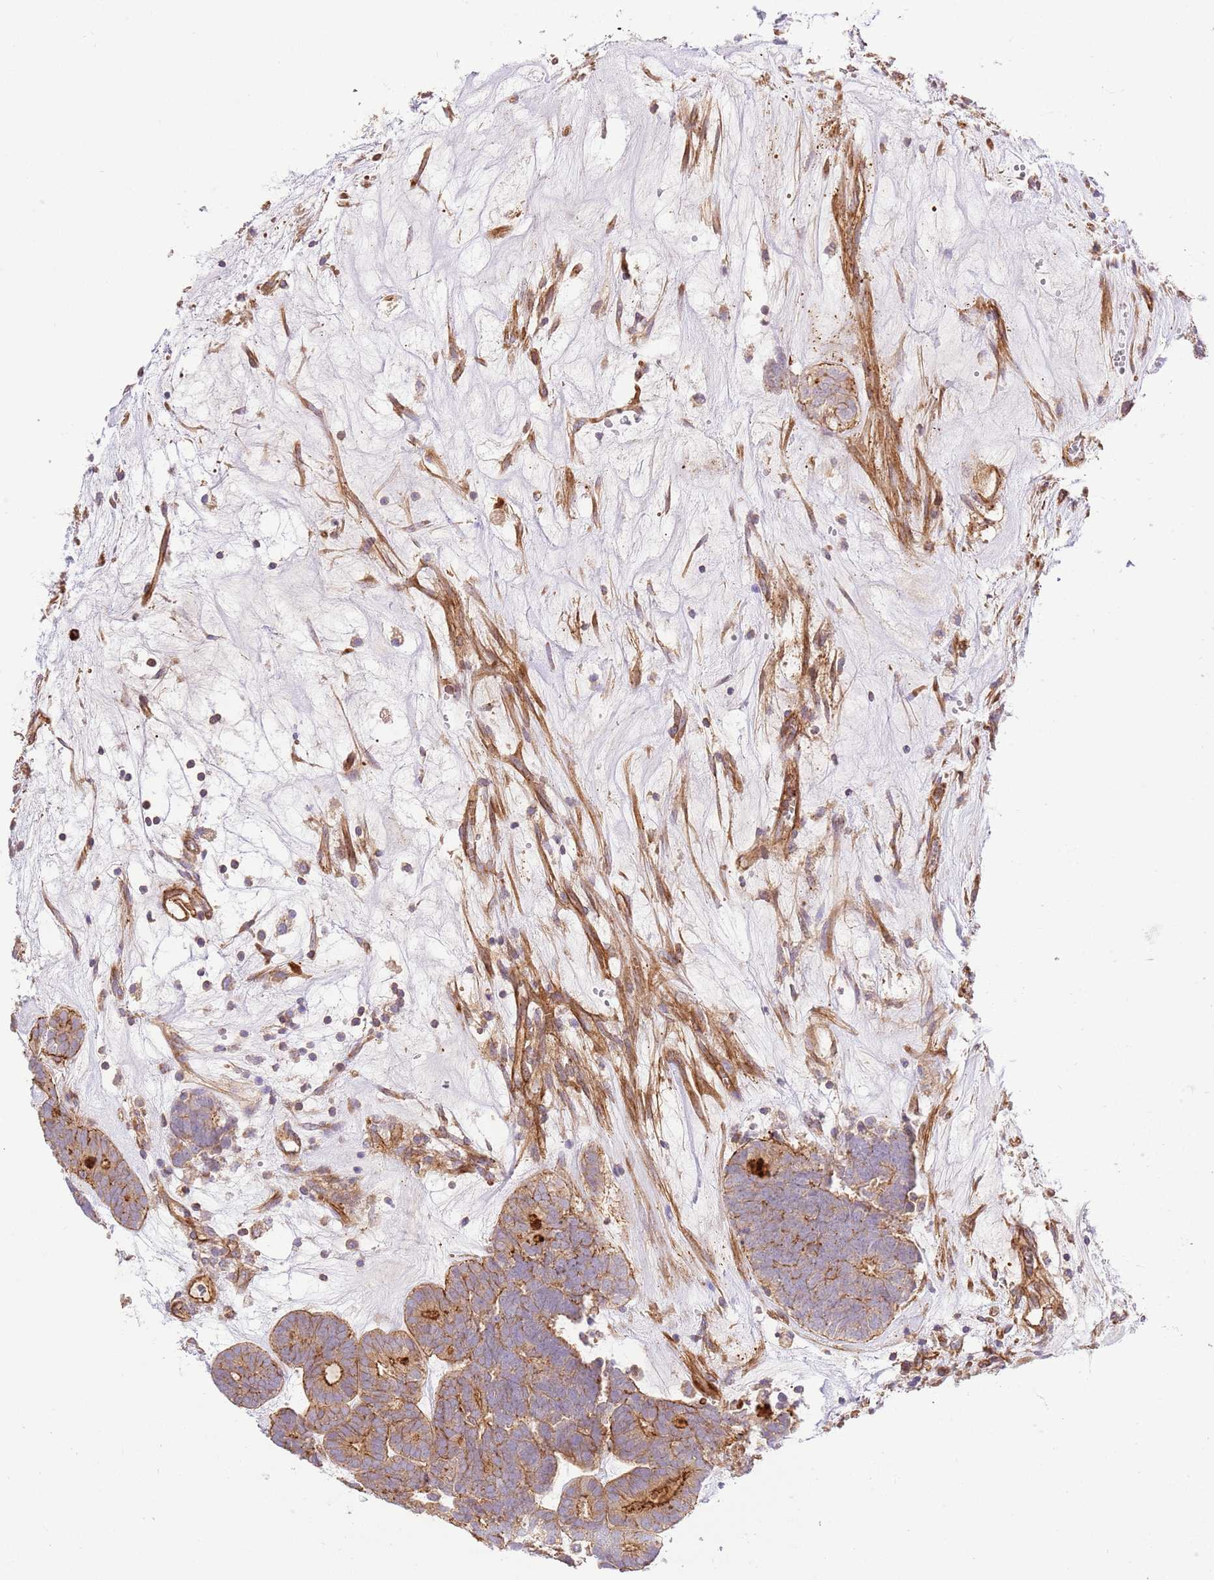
{"staining": {"intensity": "moderate", "quantity": ">75%", "location": "cytoplasmic/membranous"}, "tissue": "head and neck cancer", "cell_type": "Tumor cells", "image_type": "cancer", "snomed": [{"axis": "morphology", "description": "Adenocarcinoma, NOS"}, {"axis": "topography", "description": "Head-Neck"}], "caption": "IHC (DAB) staining of head and neck cancer demonstrates moderate cytoplasmic/membranous protein staining in about >75% of tumor cells.", "gene": "EFCAB8", "patient": {"sex": "female", "age": 81}}